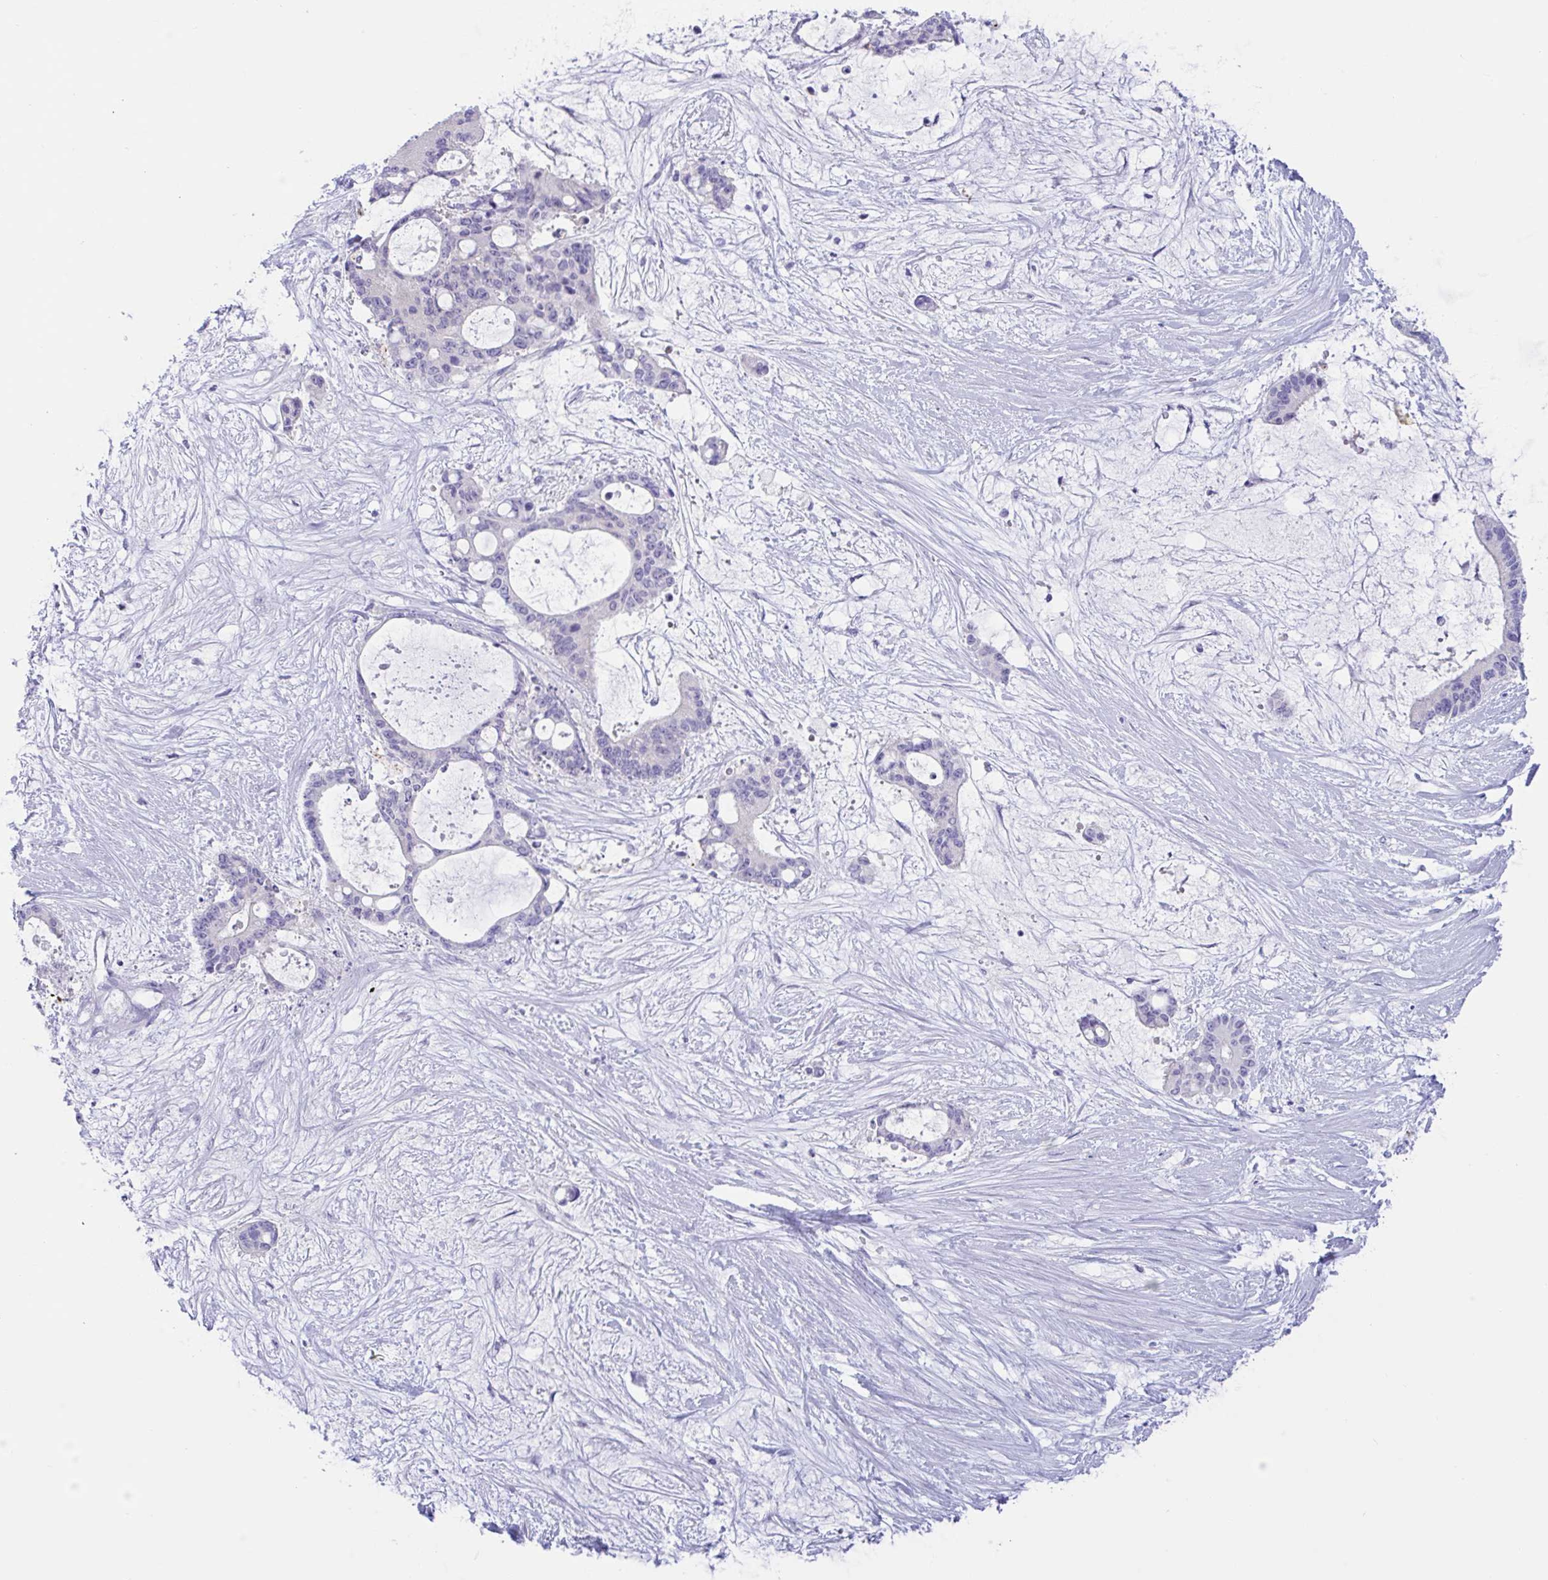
{"staining": {"intensity": "negative", "quantity": "none", "location": "none"}, "tissue": "liver cancer", "cell_type": "Tumor cells", "image_type": "cancer", "snomed": [{"axis": "morphology", "description": "Normal tissue, NOS"}, {"axis": "morphology", "description": "Cholangiocarcinoma"}, {"axis": "topography", "description": "Liver"}, {"axis": "topography", "description": "Peripheral nerve tissue"}], "caption": "There is no significant positivity in tumor cells of liver cholangiocarcinoma.", "gene": "OR6N2", "patient": {"sex": "female", "age": 73}}